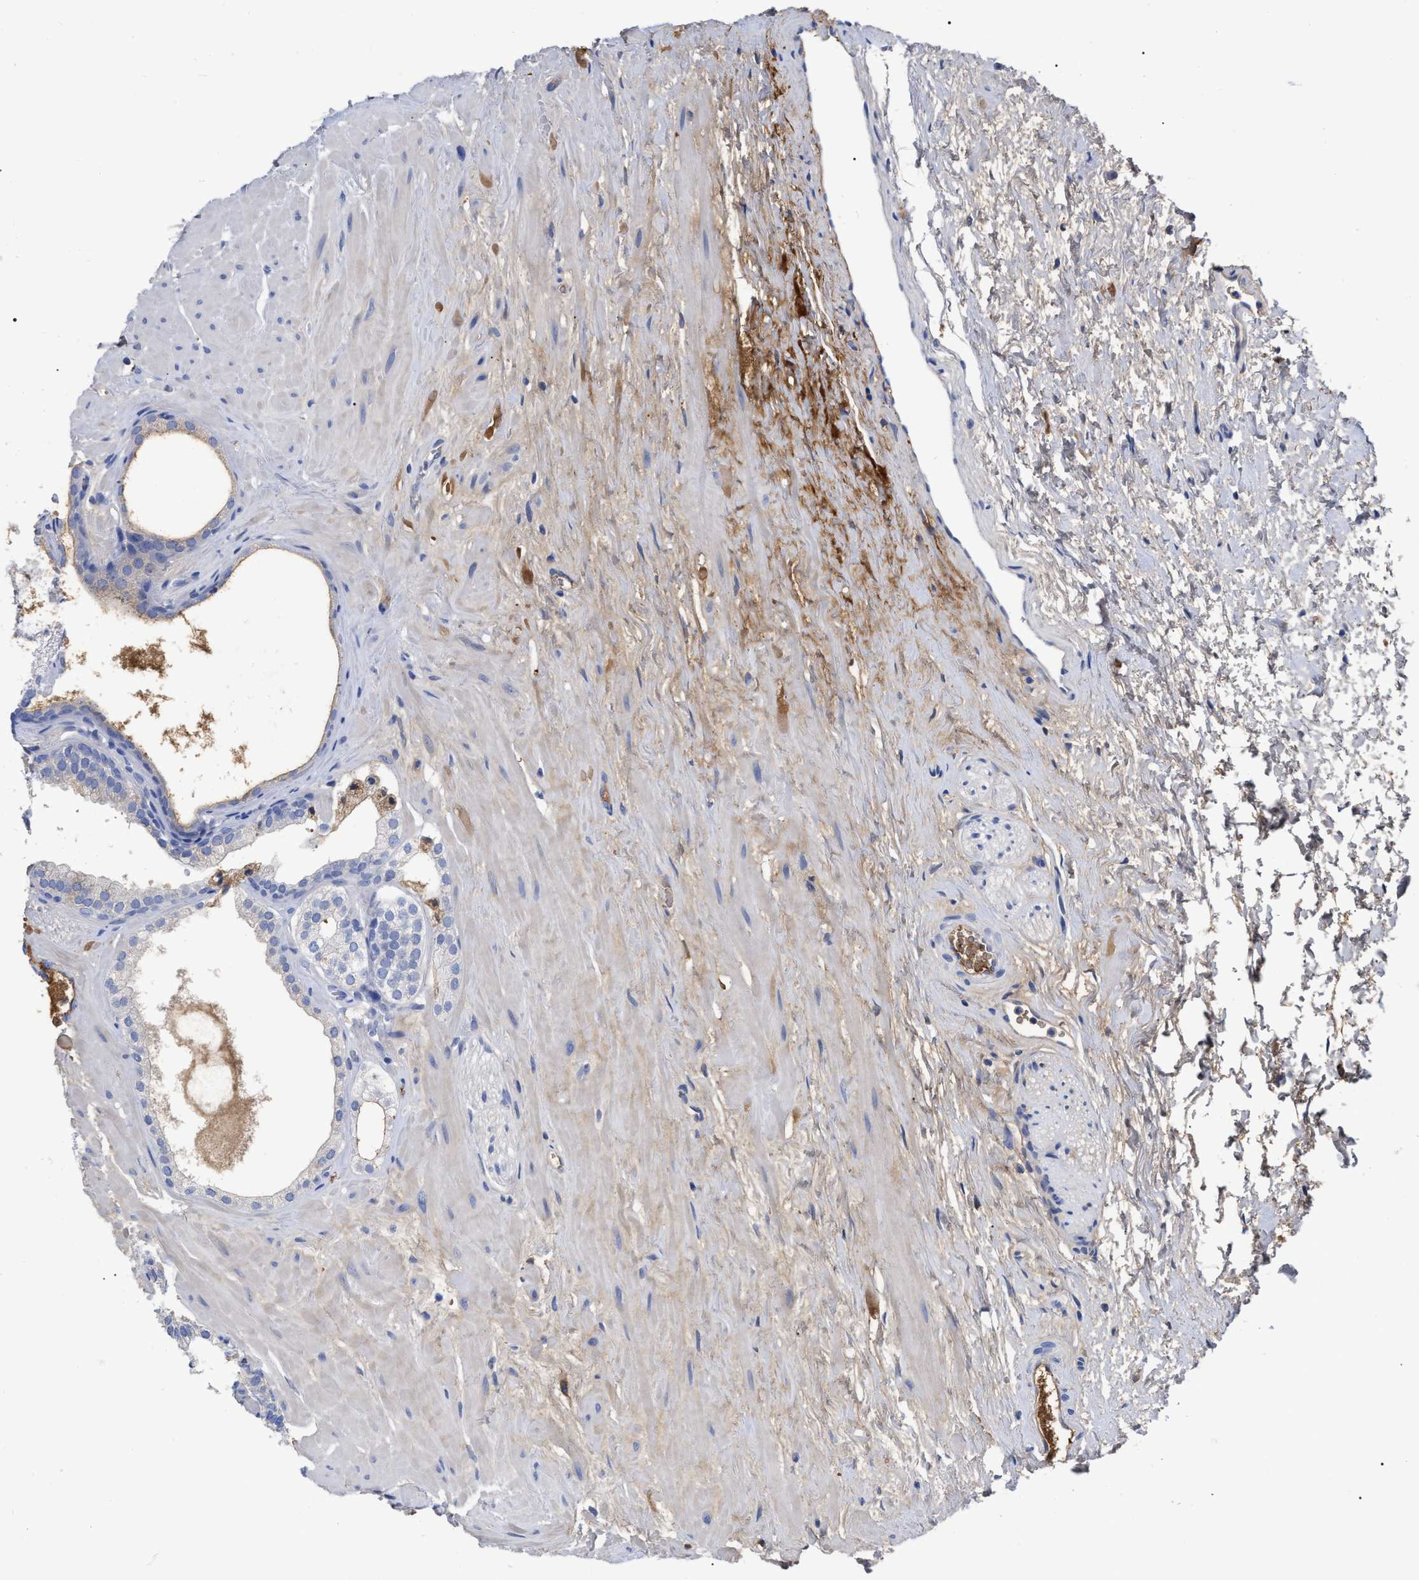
{"staining": {"intensity": "negative", "quantity": "none", "location": "none"}, "tissue": "prostate", "cell_type": "Glandular cells", "image_type": "normal", "snomed": [{"axis": "morphology", "description": "Normal tissue, NOS"}, {"axis": "morphology", "description": "Urothelial carcinoma, Low grade"}, {"axis": "topography", "description": "Urinary bladder"}, {"axis": "topography", "description": "Prostate"}], "caption": "DAB (3,3'-diaminobenzidine) immunohistochemical staining of normal prostate exhibits no significant staining in glandular cells. Brightfield microscopy of immunohistochemistry stained with DAB (3,3'-diaminobenzidine) (brown) and hematoxylin (blue), captured at high magnification.", "gene": "IGHV5", "patient": {"sex": "male", "age": 60}}